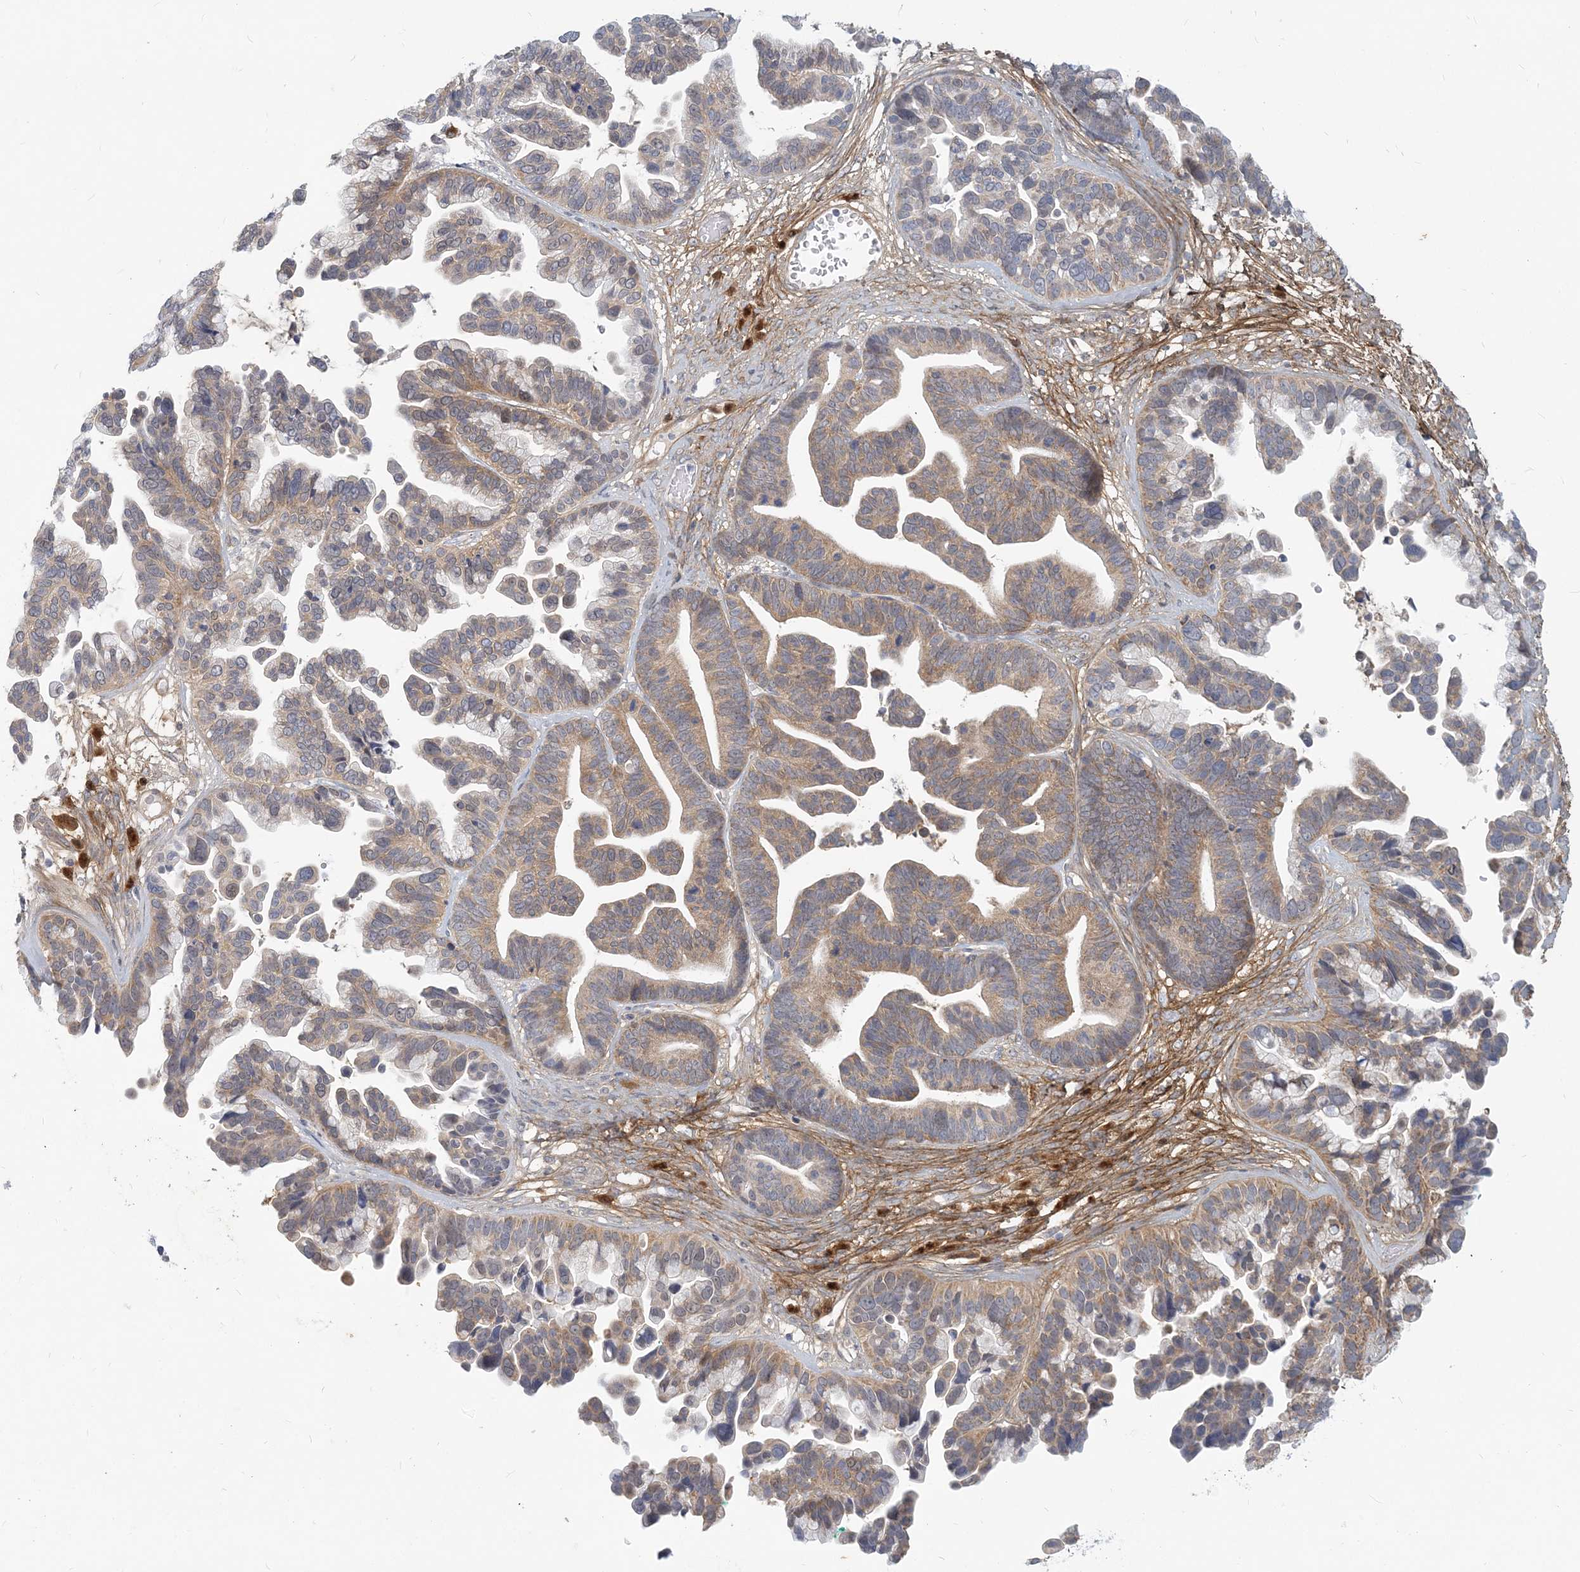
{"staining": {"intensity": "weak", "quantity": "25%-75%", "location": "cytoplasmic/membranous"}, "tissue": "ovarian cancer", "cell_type": "Tumor cells", "image_type": "cancer", "snomed": [{"axis": "morphology", "description": "Cystadenocarcinoma, serous, NOS"}, {"axis": "topography", "description": "Ovary"}], "caption": "A high-resolution histopathology image shows immunohistochemistry staining of ovarian cancer, which exhibits weak cytoplasmic/membranous expression in approximately 25%-75% of tumor cells. The staining was performed using DAB, with brown indicating positive protein expression. Nuclei are stained blue with hematoxylin.", "gene": "GMPPA", "patient": {"sex": "female", "age": 56}}